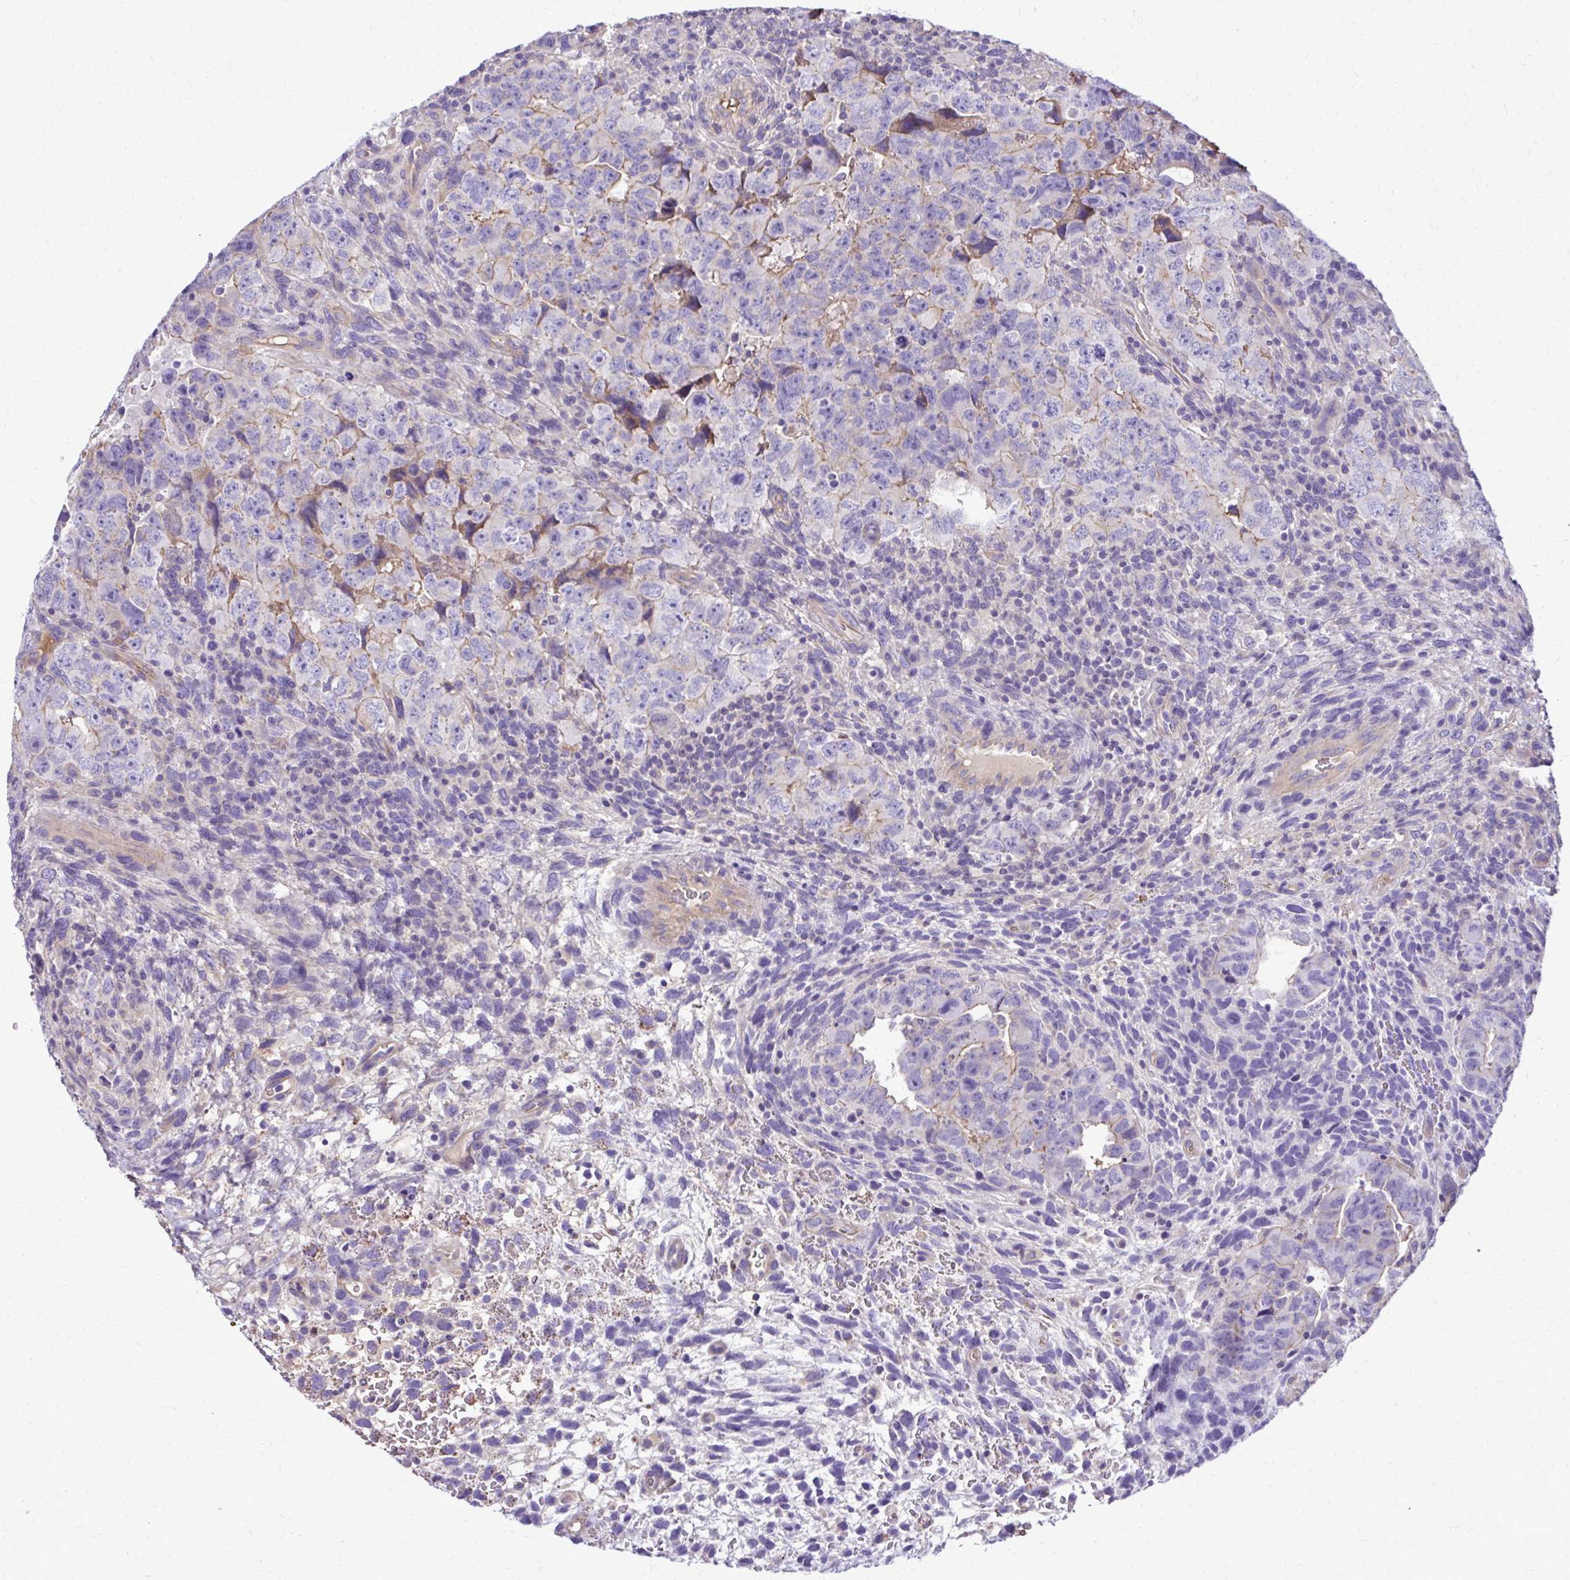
{"staining": {"intensity": "weak", "quantity": "<25%", "location": "cytoplasmic/membranous"}, "tissue": "testis cancer", "cell_type": "Tumor cells", "image_type": "cancer", "snomed": [{"axis": "morphology", "description": "Carcinoma, Embryonal, NOS"}, {"axis": "topography", "description": "Testis"}], "caption": "Photomicrograph shows no significant protein expression in tumor cells of testis embryonal carcinoma.", "gene": "RUNDC3B", "patient": {"sex": "male", "age": 24}}